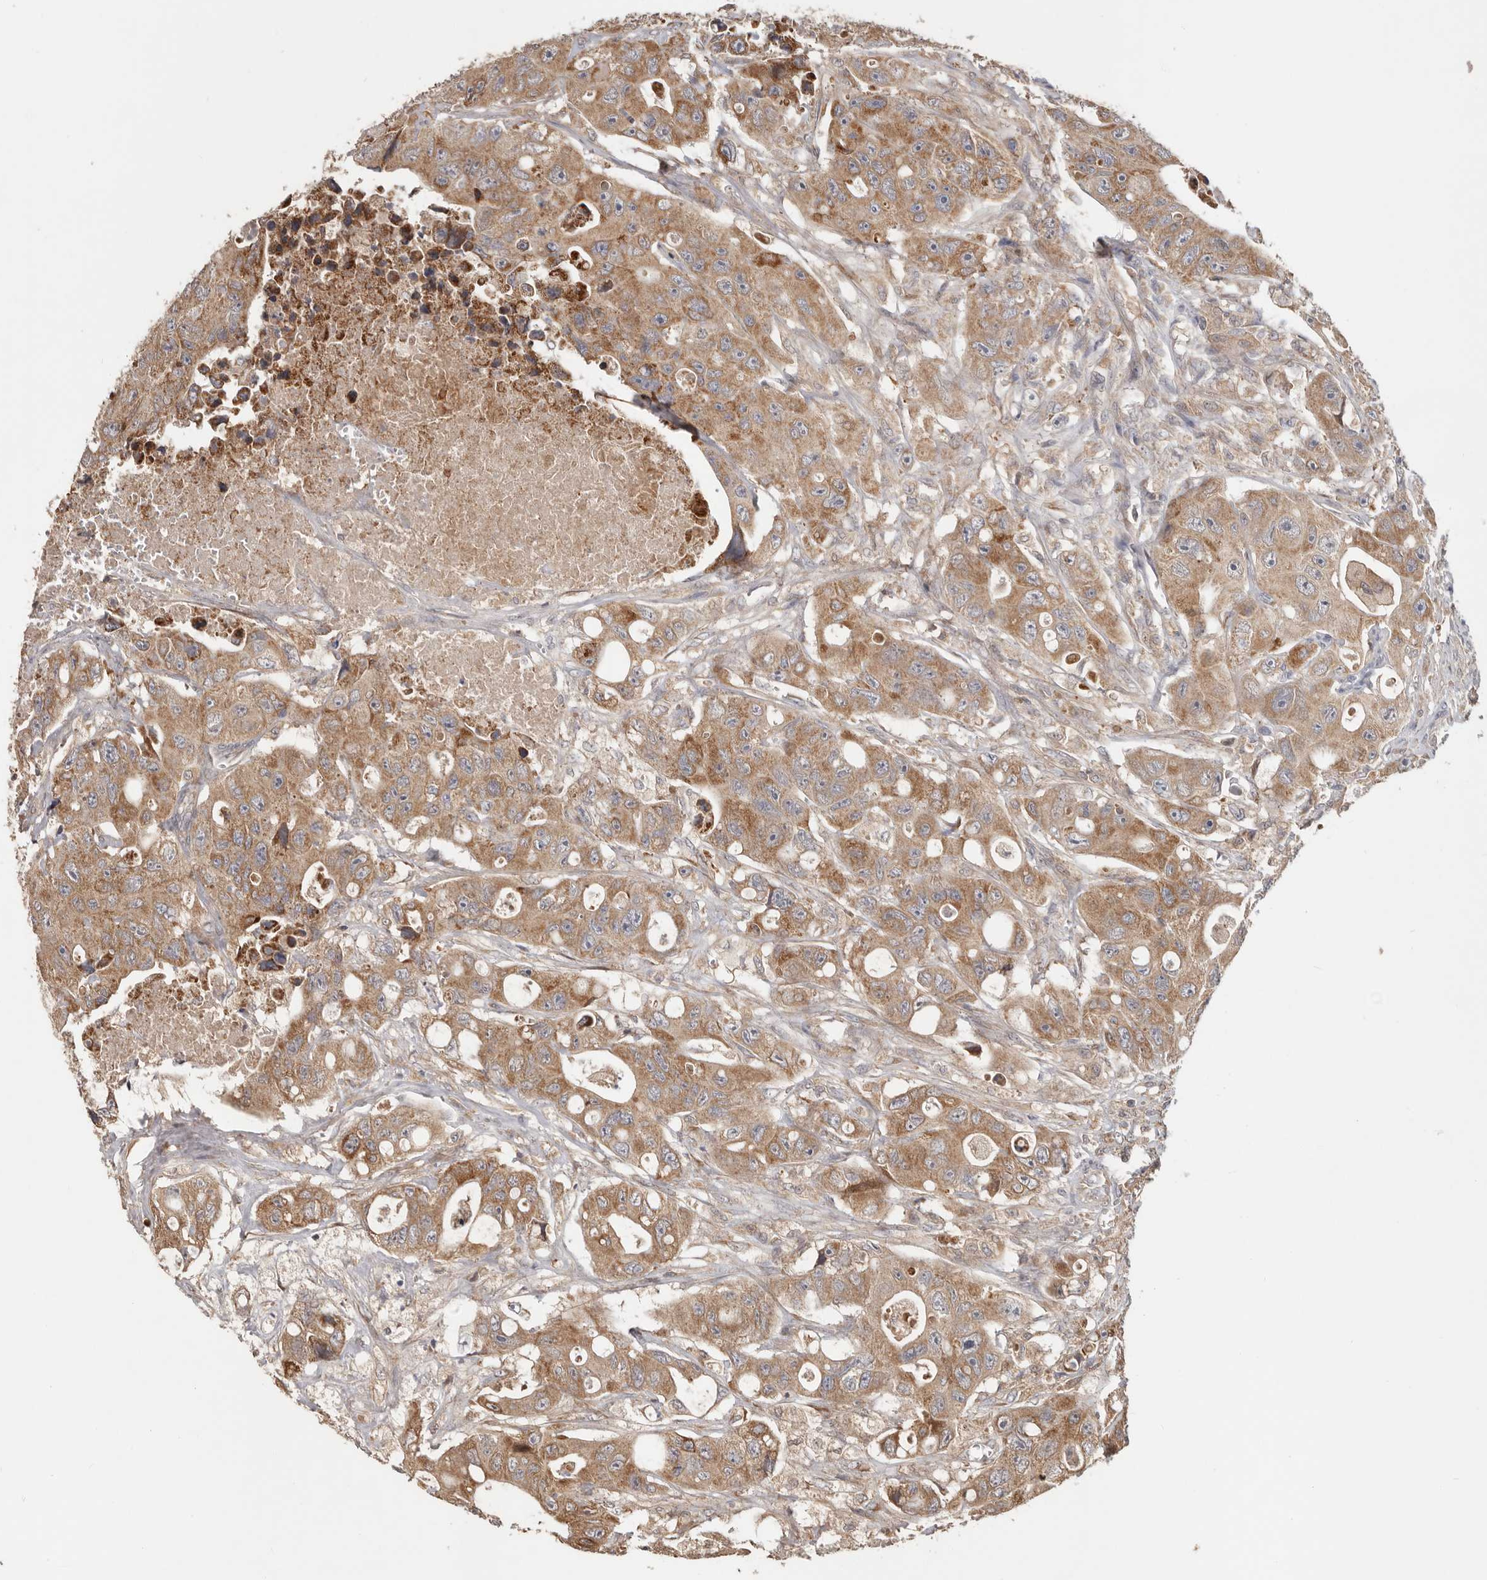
{"staining": {"intensity": "moderate", "quantity": ">75%", "location": "cytoplasmic/membranous"}, "tissue": "colorectal cancer", "cell_type": "Tumor cells", "image_type": "cancer", "snomed": [{"axis": "morphology", "description": "Adenocarcinoma, NOS"}, {"axis": "topography", "description": "Colon"}], "caption": "The image displays staining of adenocarcinoma (colorectal), revealing moderate cytoplasmic/membranous protein expression (brown color) within tumor cells. The staining was performed using DAB (3,3'-diaminobenzidine), with brown indicating positive protein expression. Nuclei are stained blue with hematoxylin.", "gene": "LRP6", "patient": {"sex": "female", "age": 46}}